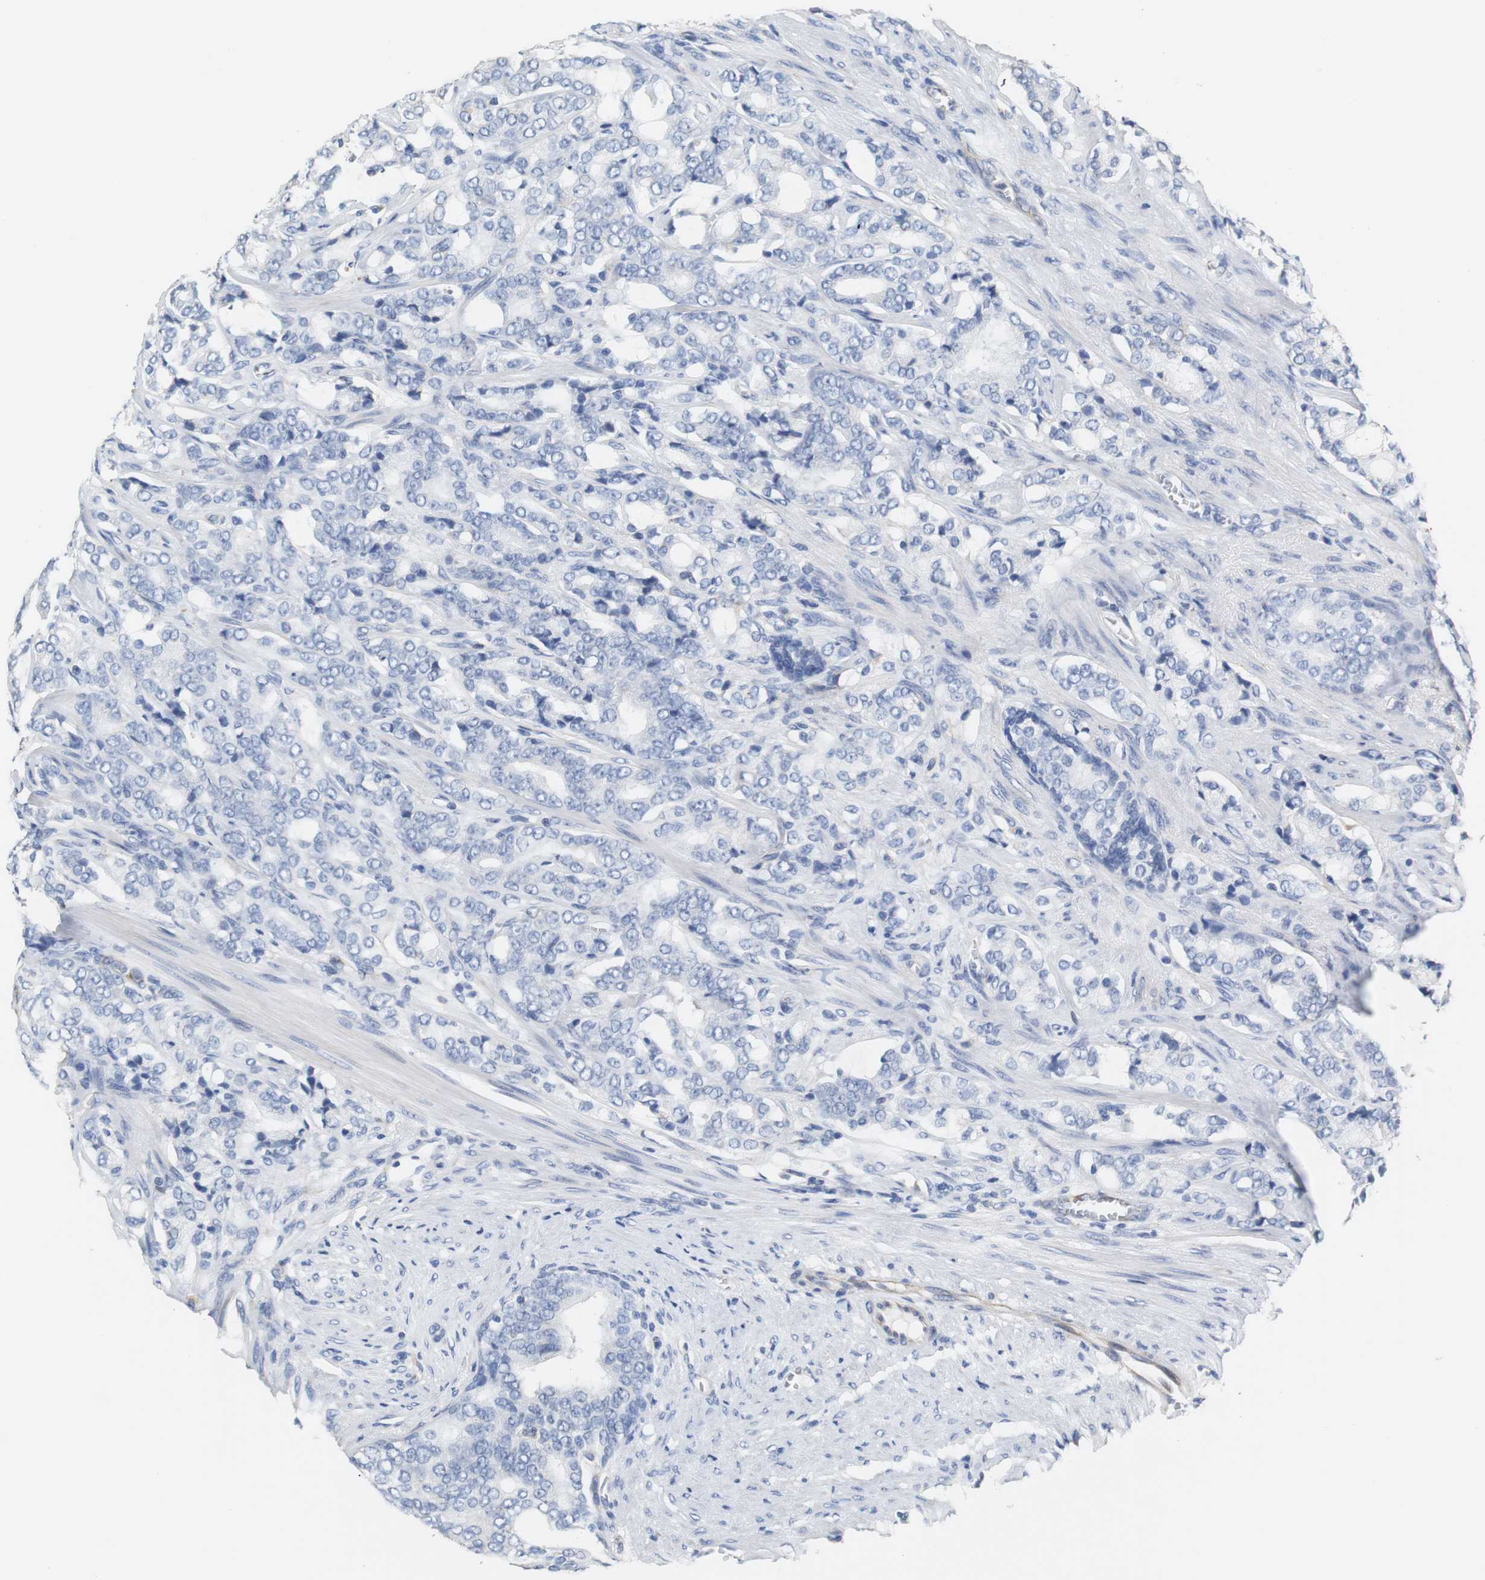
{"staining": {"intensity": "negative", "quantity": "none", "location": "none"}, "tissue": "prostate cancer", "cell_type": "Tumor cells", "image_type": "cancer", "snomed": [{"axis": "morphology", "description": "Adenocarcinoma, Low grade"}, {"axis": "topography", "description": "Prostate"}], "caption": "Prostate cancer (low-grade adenocarcinoma) was stained to show a protein in brown. There is no significant staining in tumor cells. The staining is performed using DAB (3,3'-diaminobenzidine) brown chromogen with nuclei counter-stained in using hematoxylin.", "gene": "PCK1", "patient": {"sex": "male", "age": 58}}